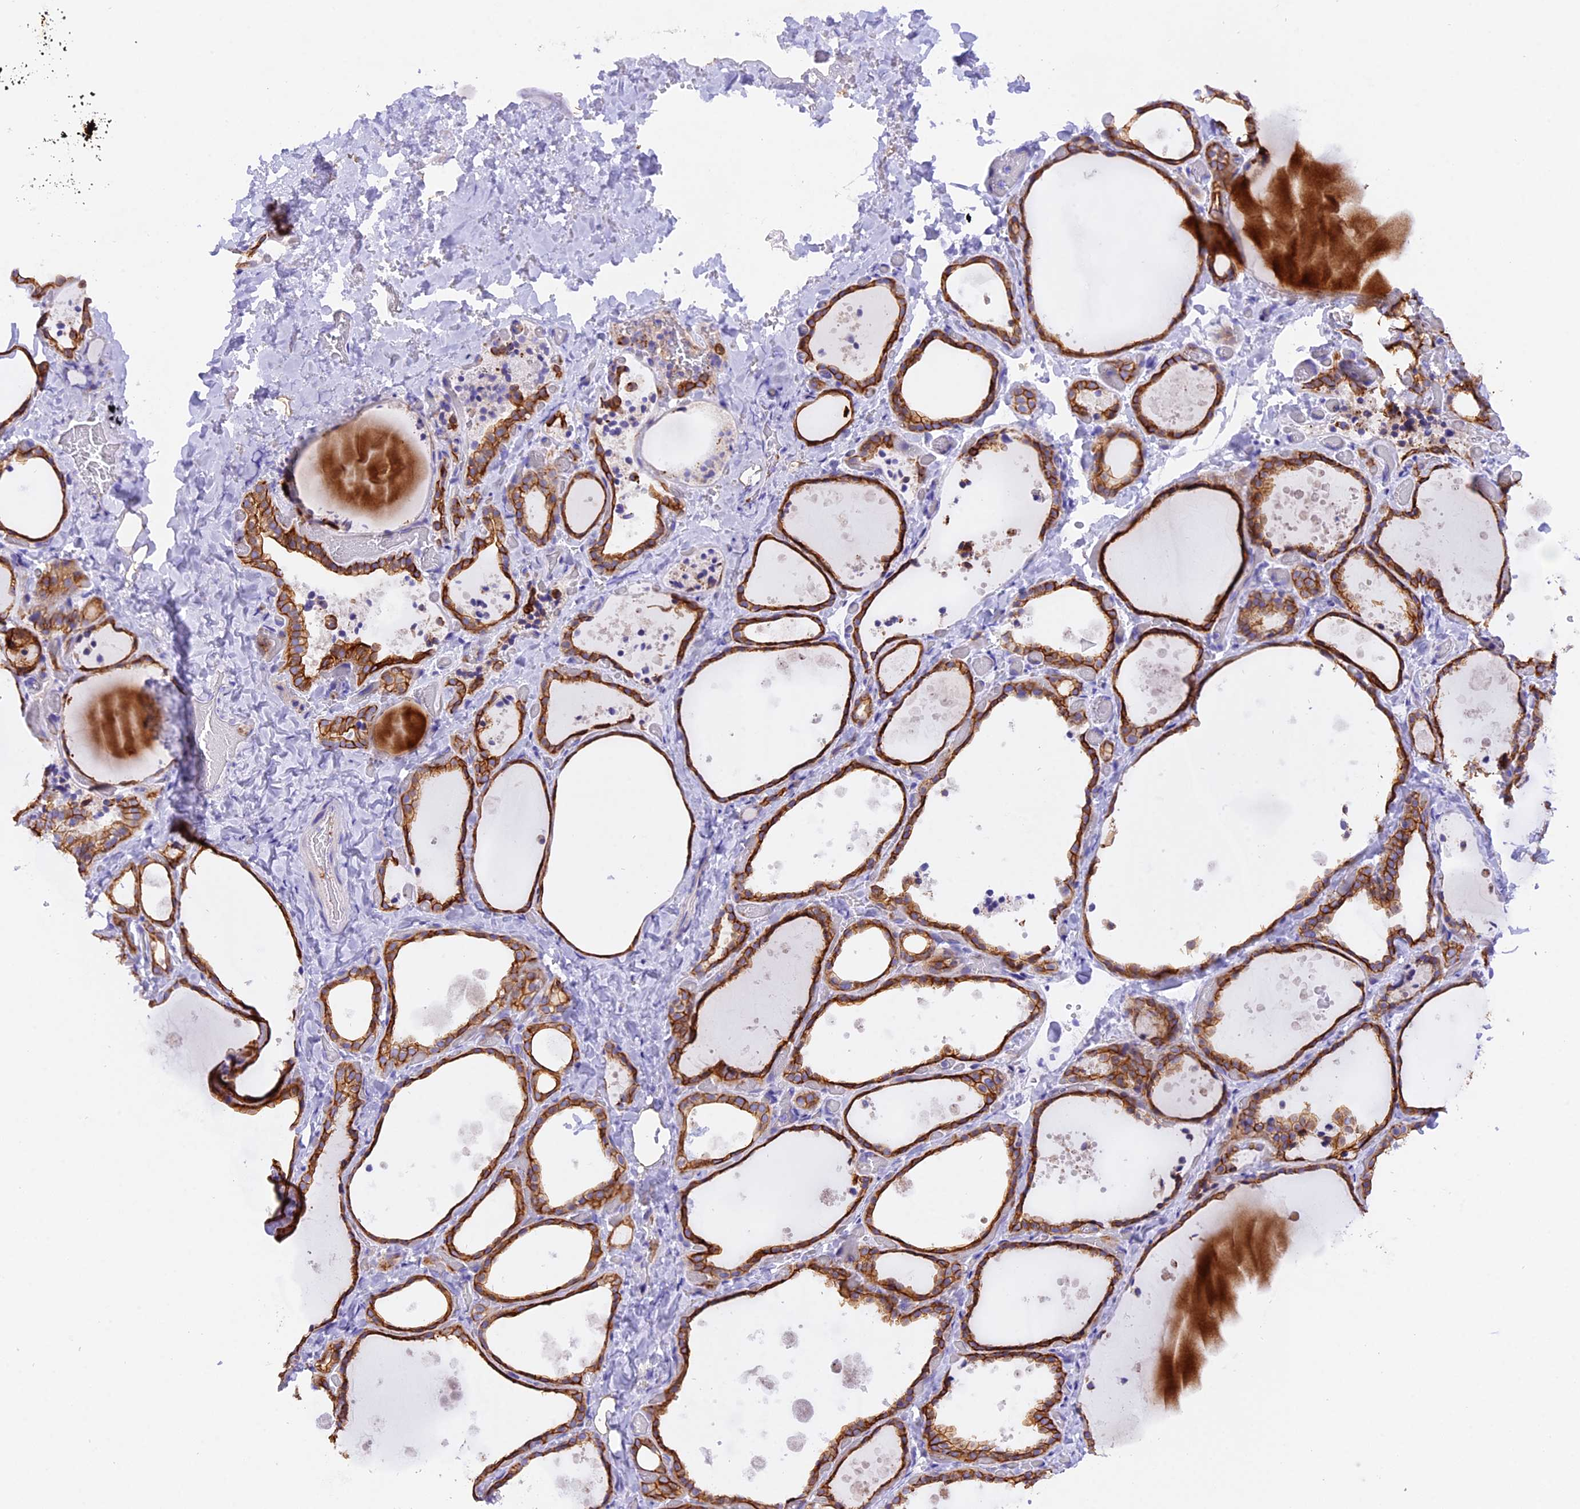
{"staining": {"intensity": "strong", "quantity": ">75%", "location": "cytoplasmic/membranous"}, "tissue": "thyroid gland", "cell_type": "Glandular cells", "image_type": "normal", "snomed": [{"axis": "morphology", "description": "Normal tissue, NOS"}, {"axis": "topography", "description": "Thyroid gland"}], "caption": "Immunohistochemistry (IHC) of unremarkable human thyroid gland reveals high levels of strong cytoplasmic/membranous staining in about >75% of glandular cells. The staining was performed using DAB, with brown indicating positive protein expression. Nuclei are stained blue with hematoxylin.", "gene": "PKIA", "patient": {"sex": "female", "age": 44}}